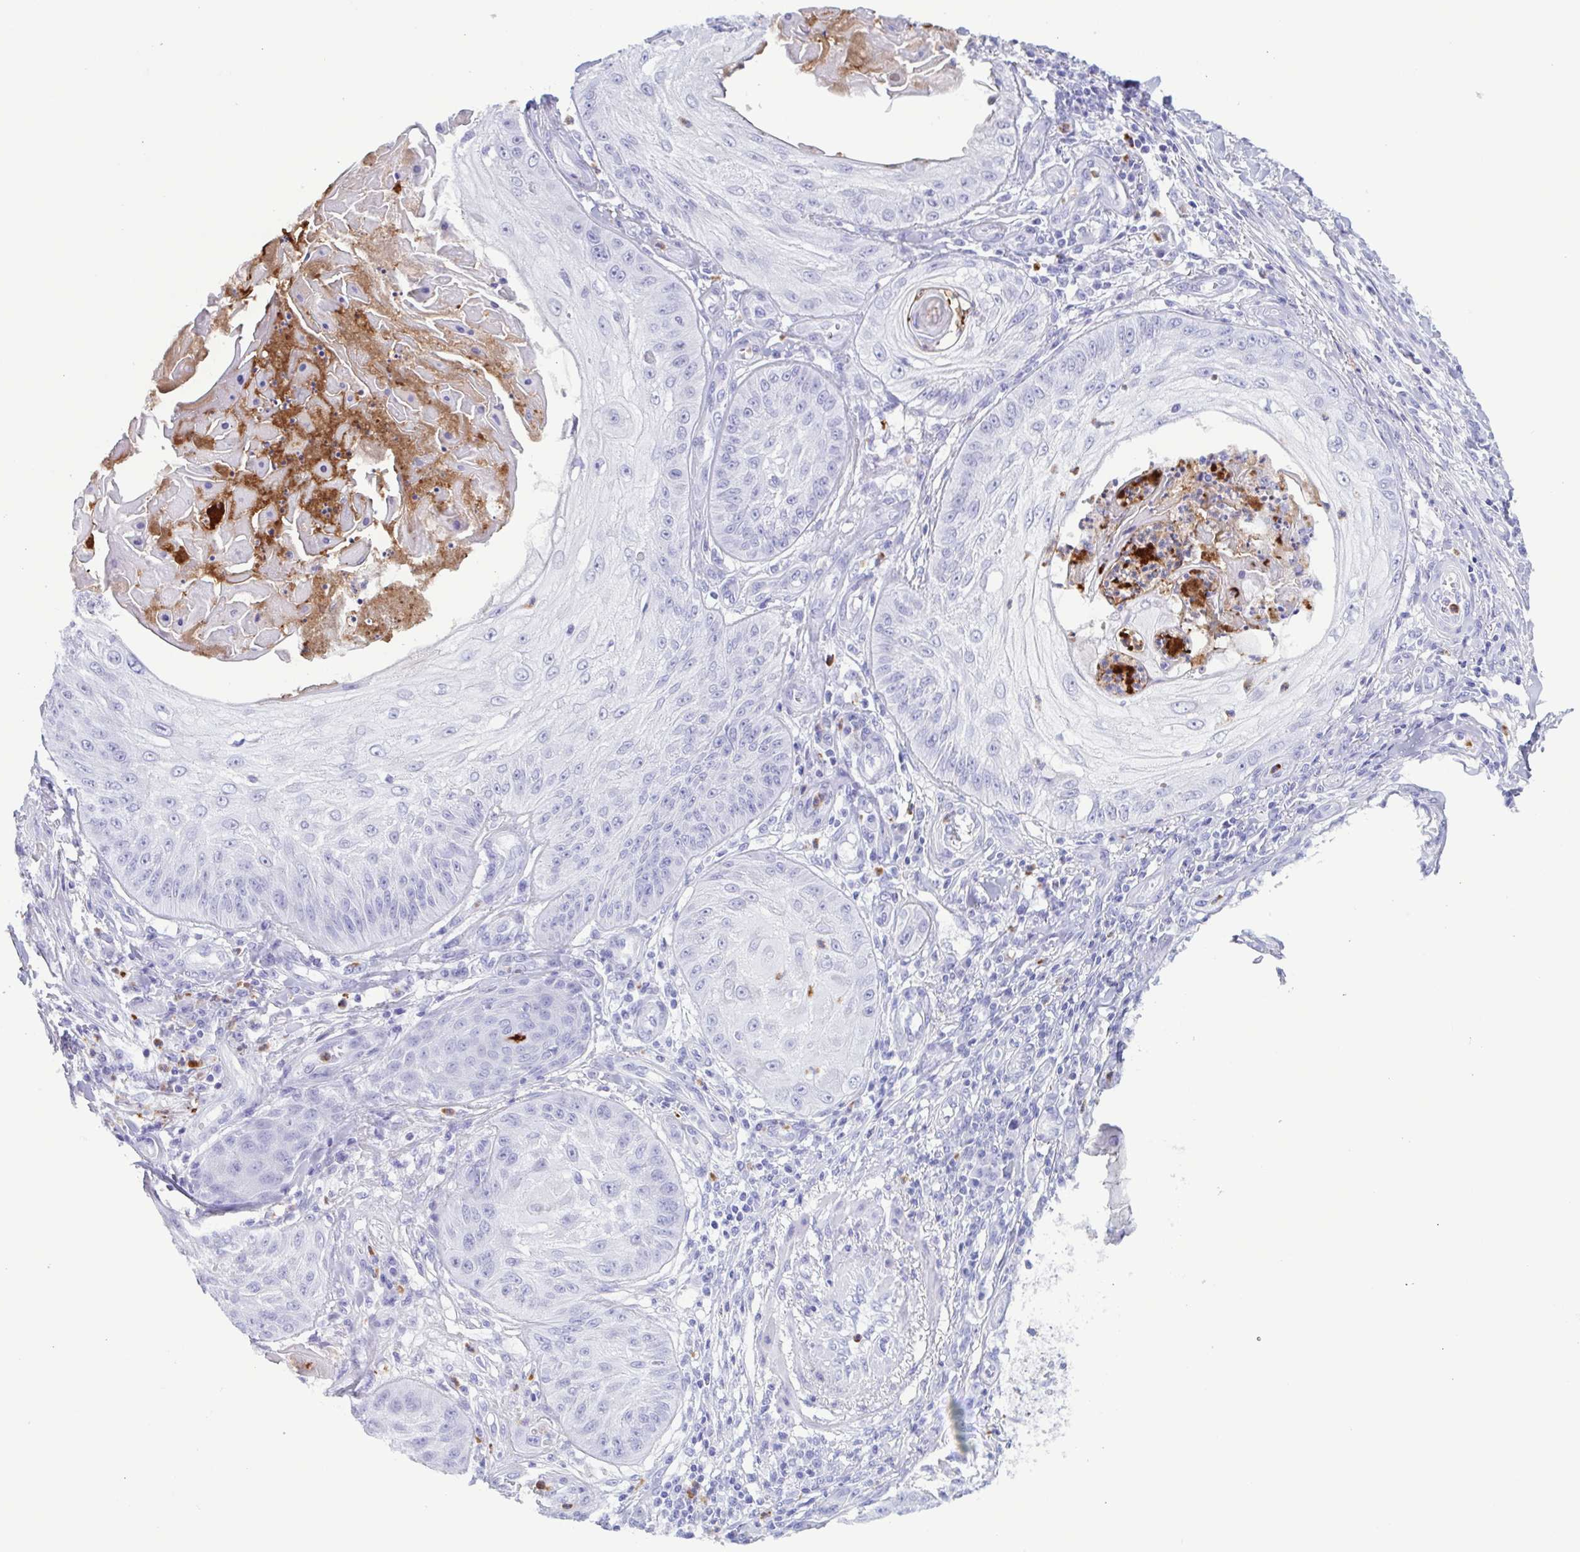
{"staining": {"intensity": "negative", "quantity": "none", "location": "none"}, "tissue": "skin cancer", "cell_type": "Tumor cells", "image_type": "cancer", "snomed": [{"axis": "morphology", "description": "Squamous cell carcinoma, NOS"}, {"axis": "topography", "description": "Skin"}], "caption": "High power microscopy histopathology image of an immunohistochemistry micrograph of skin squamous cell carcinoma, revealing no significant expression in tumor cells. (Immunohistochemistry, brightfield microscopy, high magnification).", "gene": "LTF", "patient": {"sex": "male", "age": 70}}